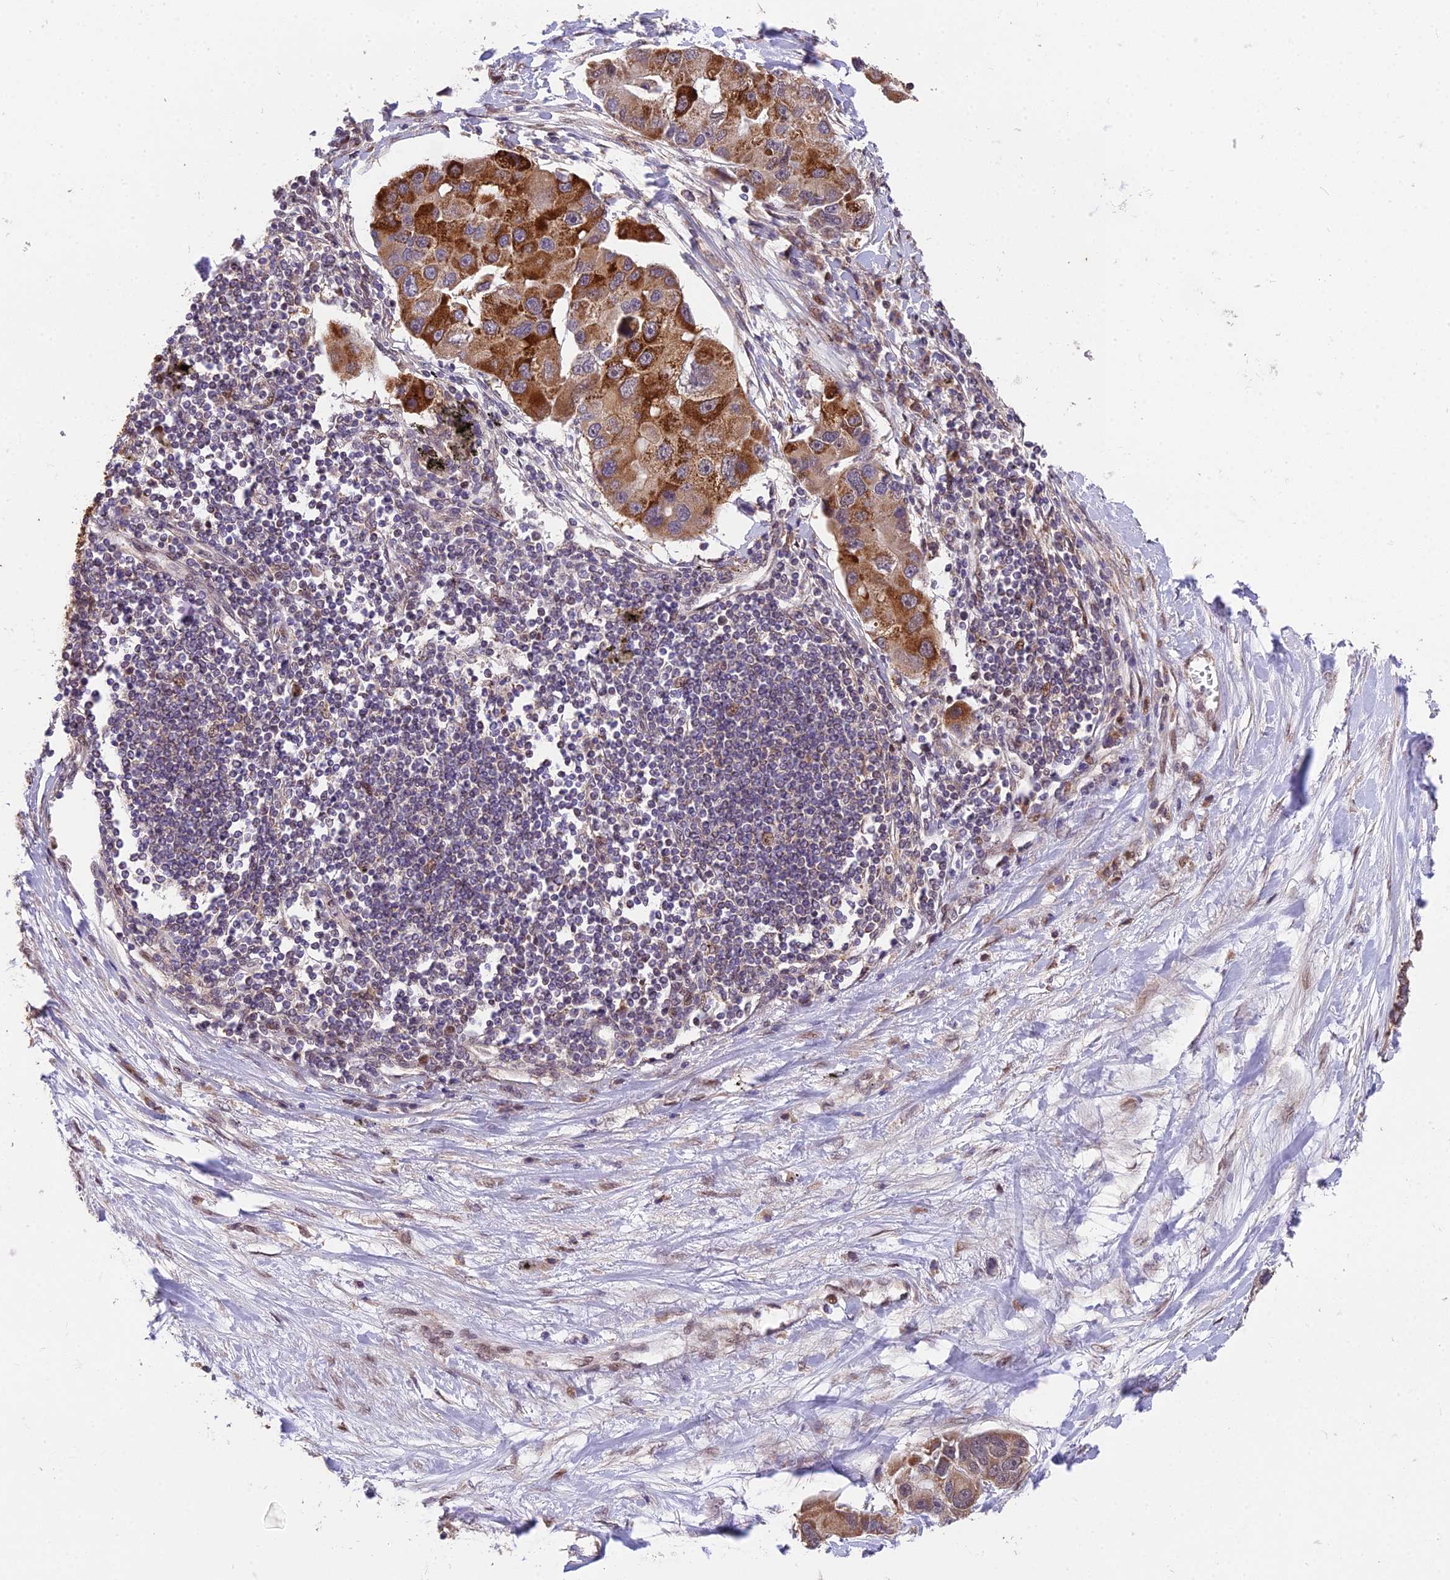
{"staining": {"intensity": "strong", "quantity": ">75%", "location": "cytoplasmic/membranous"}, "tissue": "lung cancer", "cell_type": "Tumor cells", "image_type": "cancer", "snomed": [{"axis": "morphology", "description": "Adenocarcinoma, NOS"}, {"axis": "topography", "description": "Lung"}], "caption": "The histopathology image shows a brown stain indicating the presence of a protein in the cytoplasmic/membranous of tumor cells in lung cancer (adenocarcinoma). (Brightfield microscopy of DAB IHC at high magnification).", "gene": "CYP2R1", "patient": {"sex": "female", "age": 54}}